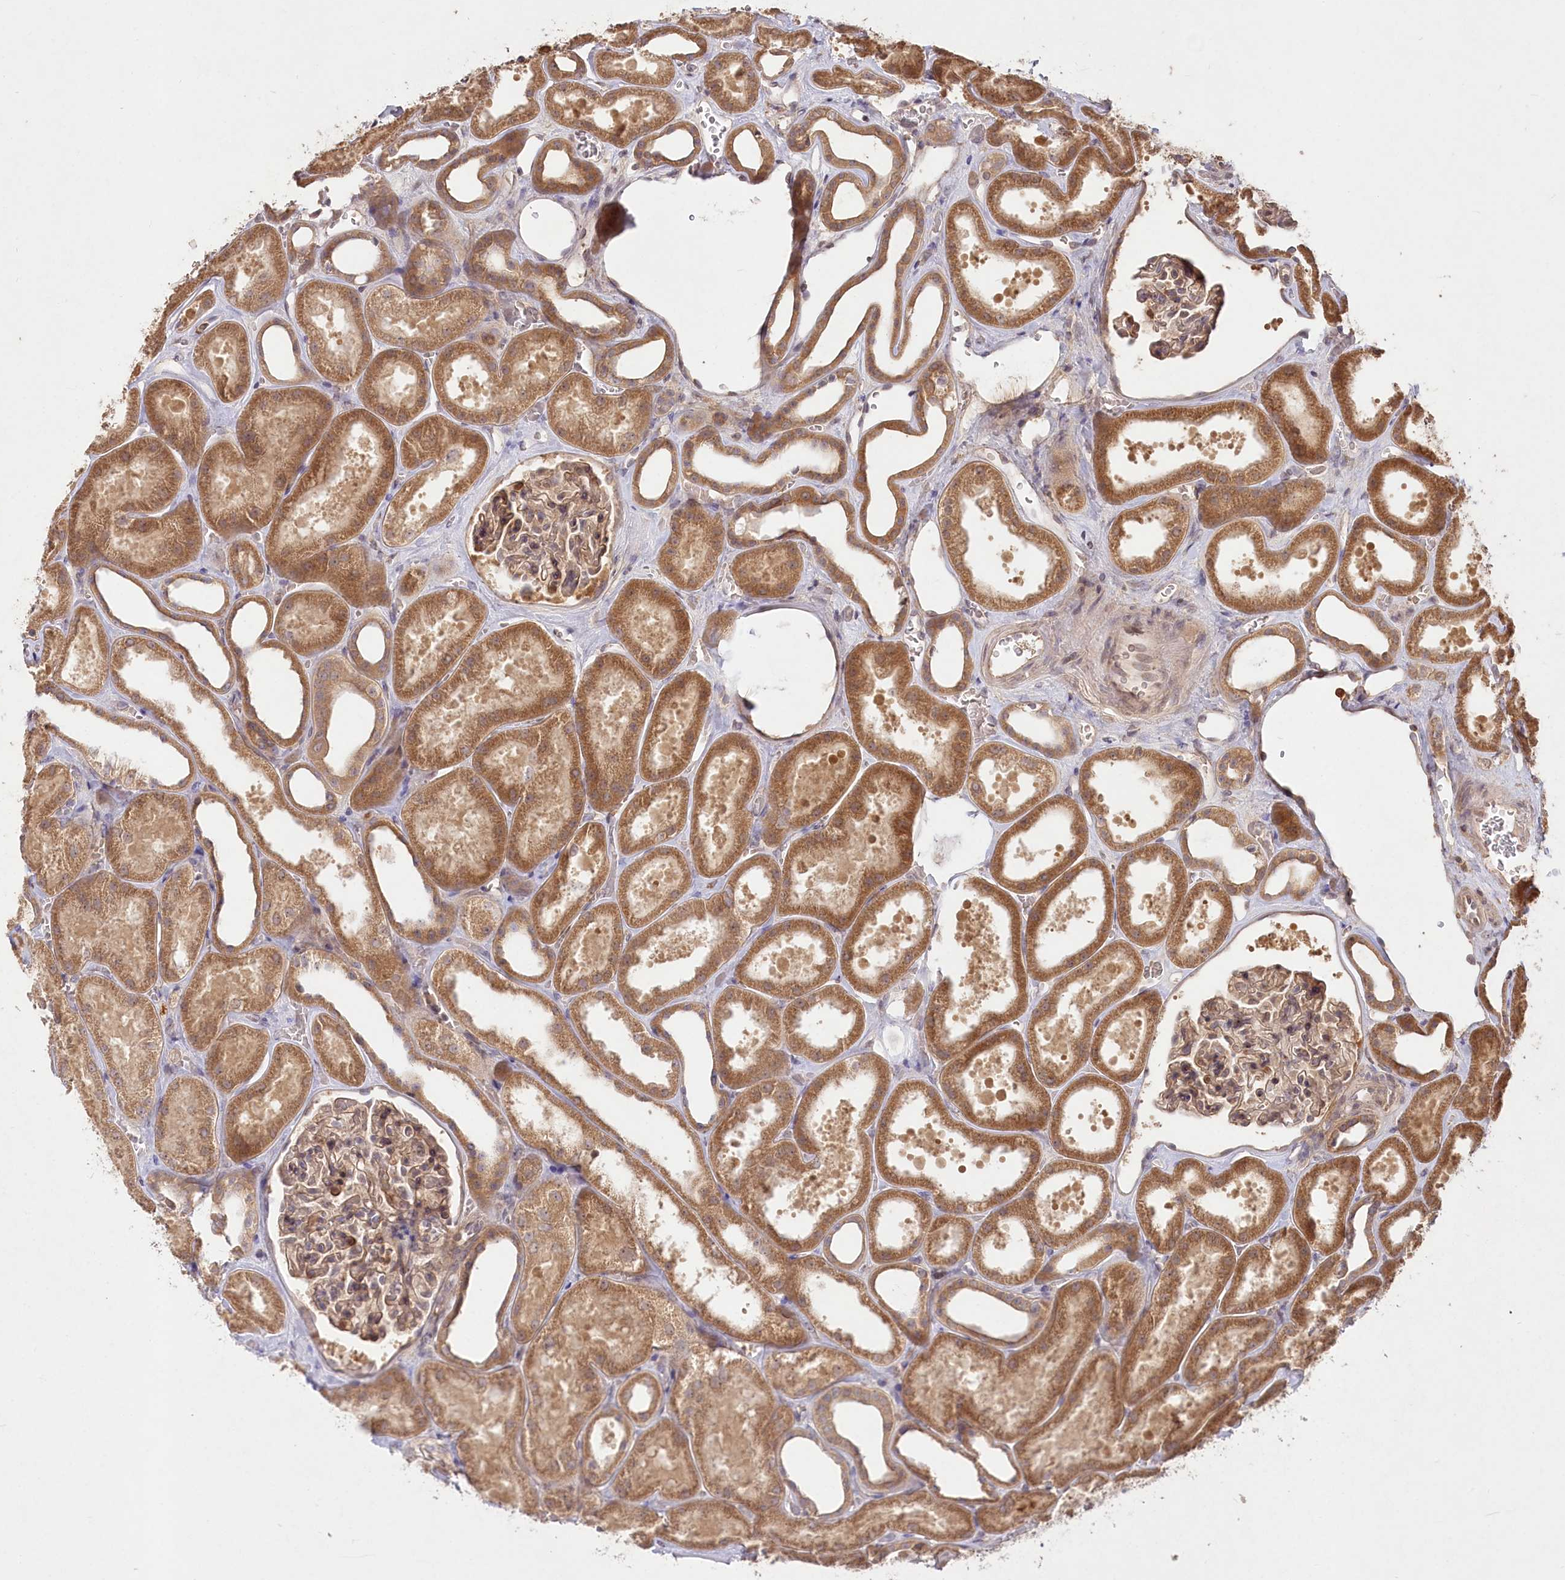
{"staining": {"intensity": "moderate", "quantity": ">75%", "location": "cytoplasmic/membranous"}, "tissue": "kidney", "cell_type": "Cells in glomeruli", "image_type": "normal", "snomed": [{"axis": "morphology", "description": "Normal tissue, NOS"}, {"axis": "morphology", "description": "Adenocarcinoma, NOS"}, {"axis": "topography", "description": "Kidney"}], "caption": "Normal kidney shows moderate cytoplasmic/membranous staining in about >75% of cells in glomeruli (DAB (3,3'-diaminobenzidine) IHC, brown staining for protein, blue staining for nuclei)..", "gene": "IRAK1BP1", "patient": {"sex": "female", "age": 68}}